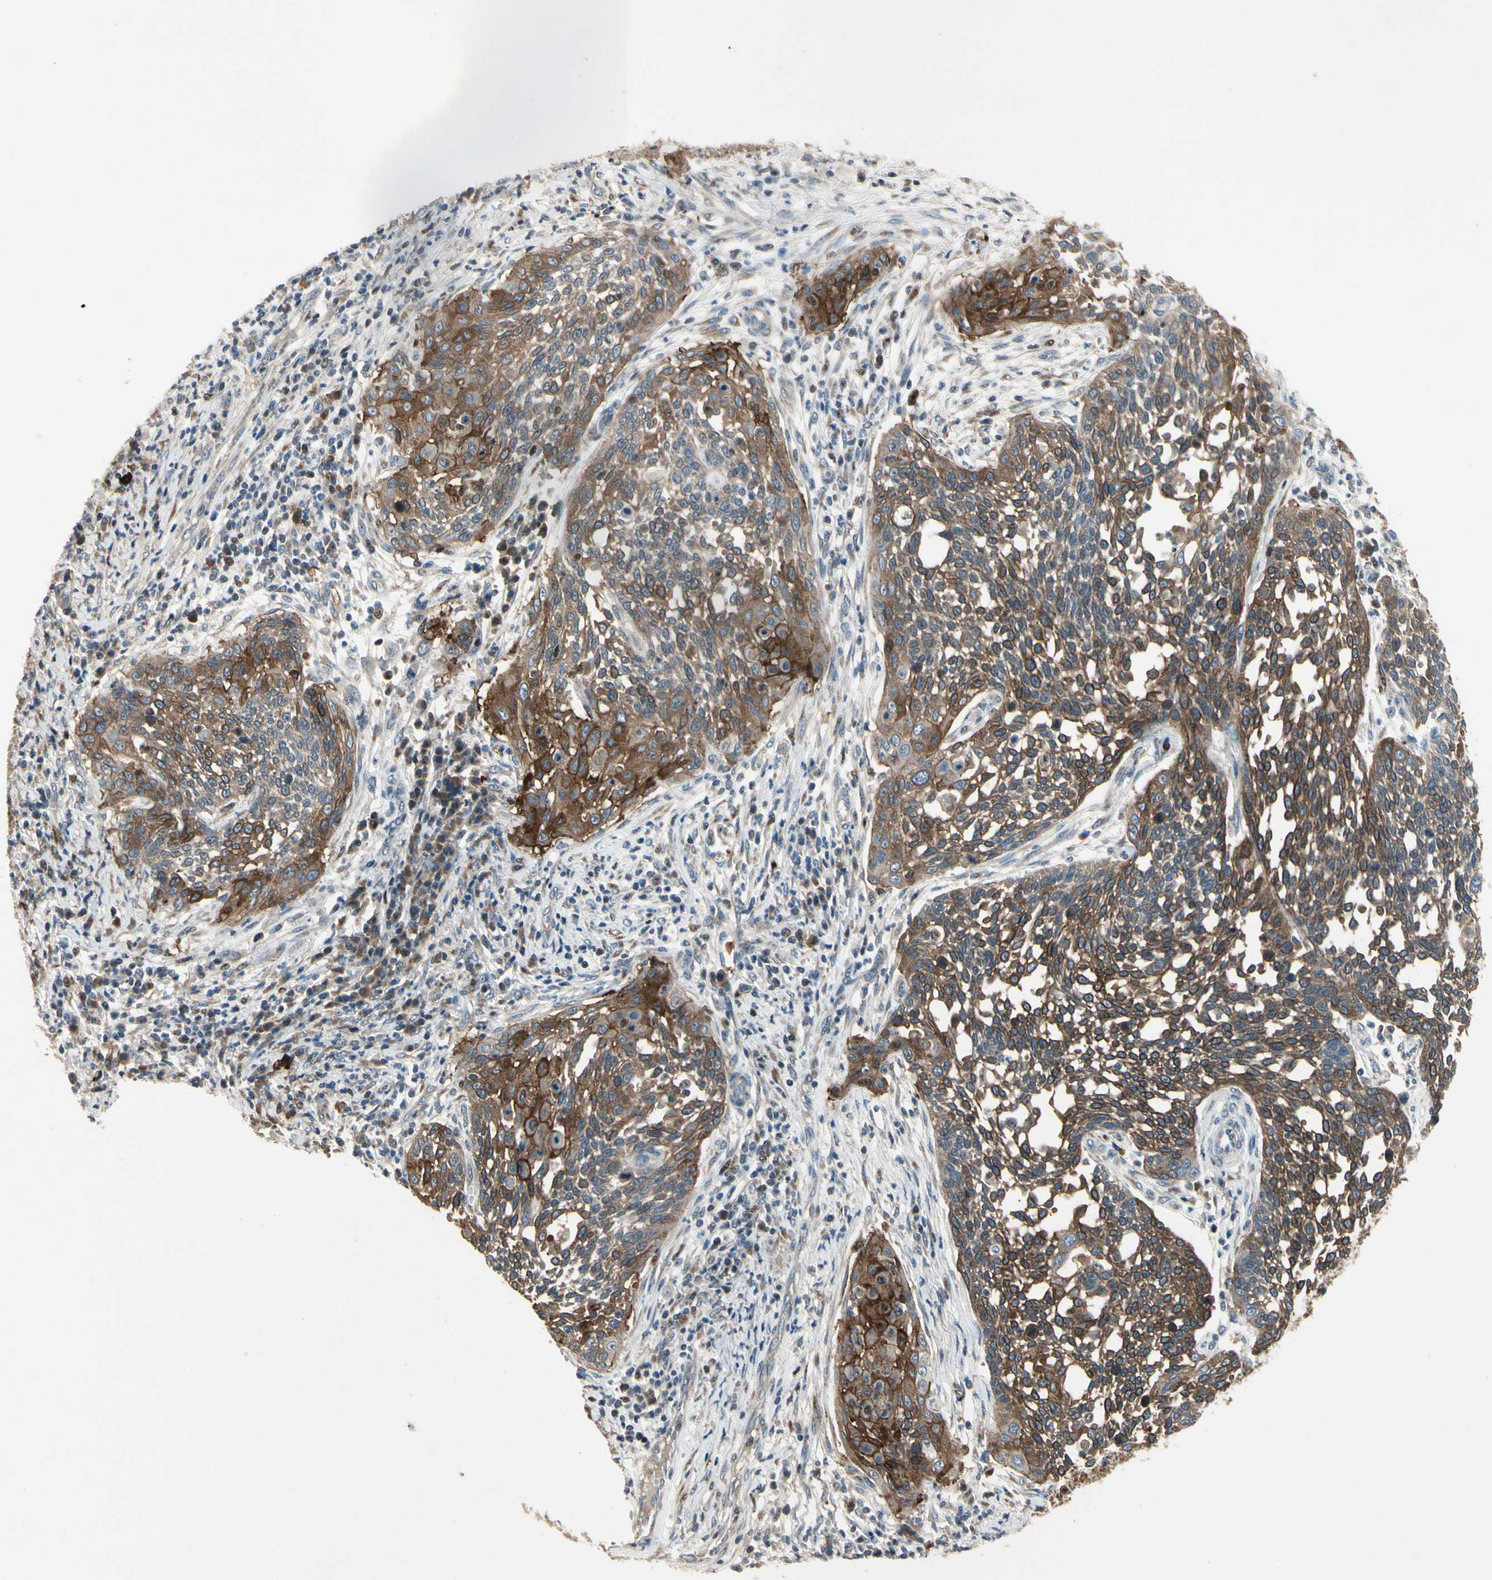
{"staining": {"intensity": "strong", "quantity": "25%-75%", "location": "cytoplasmic/membranous"}, "tissue": "cervical cancer", "cell_type": "Tumor cells", "image_type": "cancer", "snomed": [{"axis": "morphology", "description": "Squamous cell carcinoma, NOS"}, {"axis": "topography", "description": "Cervix"}], "caption": "Protein expression analysis of human cervical cancer (squamous cell carcinoma) reveals strong cytoplasmic/membranous positivity in about 25%-75% of tumor cells. Using DAB (3,3'-diaminobenzidine) (brown) and hematoxylin (blue) stains, captured at high magnification using brightfield microscopy.", "gene": "CGREF1", "patient": {"sex": "female", "age": 34}}